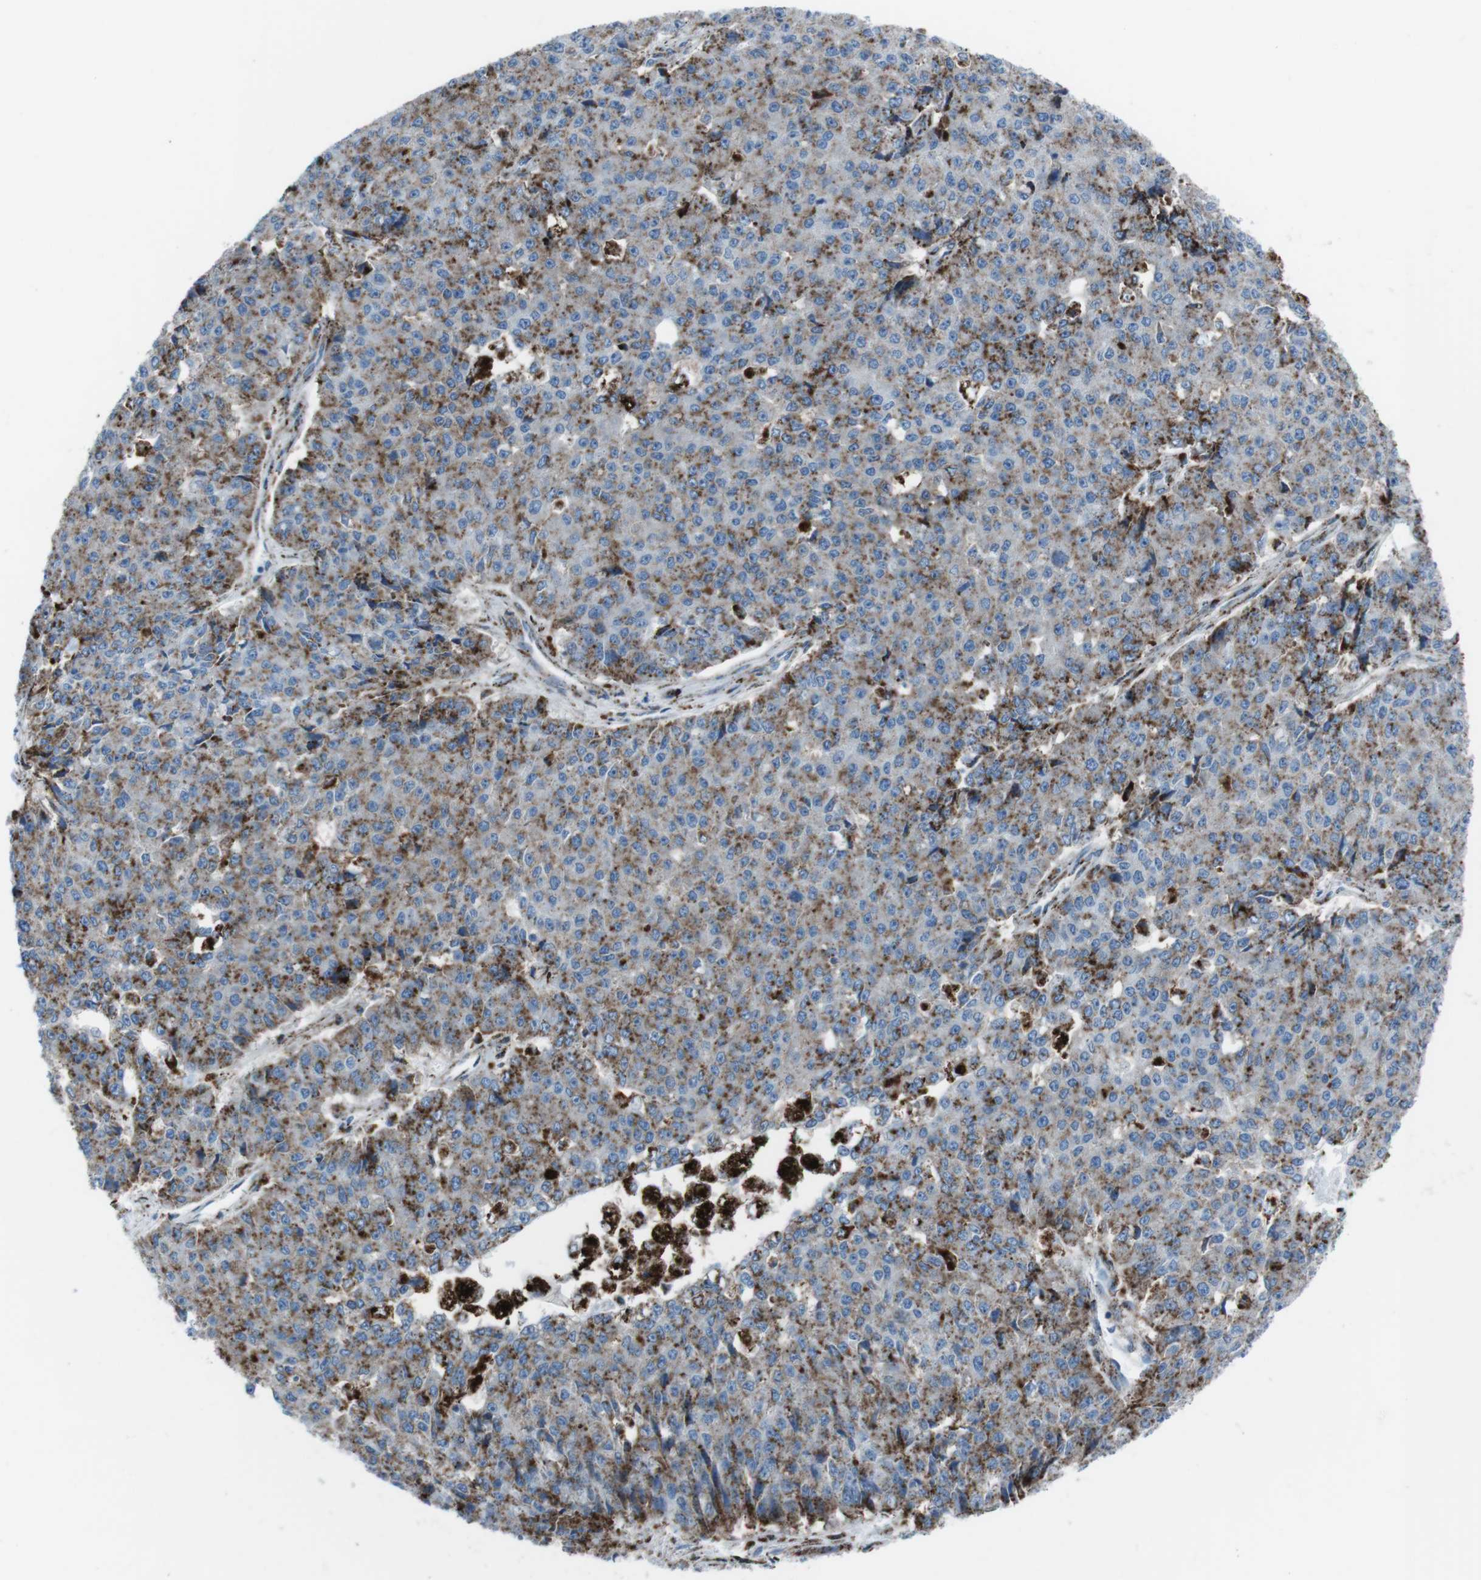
{"staining": {"intensity": "moderate", "quantity": ">75%", "location": "cytoplasmic/membranous"}, "tissue": "pancreatic cancer", "cell_type": "Tumor cells", "image_type": "cancer", "snomed": [{"axis": "morphology", "description": "Adenocarcinoma, NOS"}, {"axis": "topography", "description": "Pancreas"}], "caption": "Pancreatic cancer was stained to show a protein in brown. There is medium levels of moderate cytoplasmic/membranous expression in approximately >75% of tumor cells.", "gene": "SCARB2", "patient": {"sex": "male", "age": 50}}